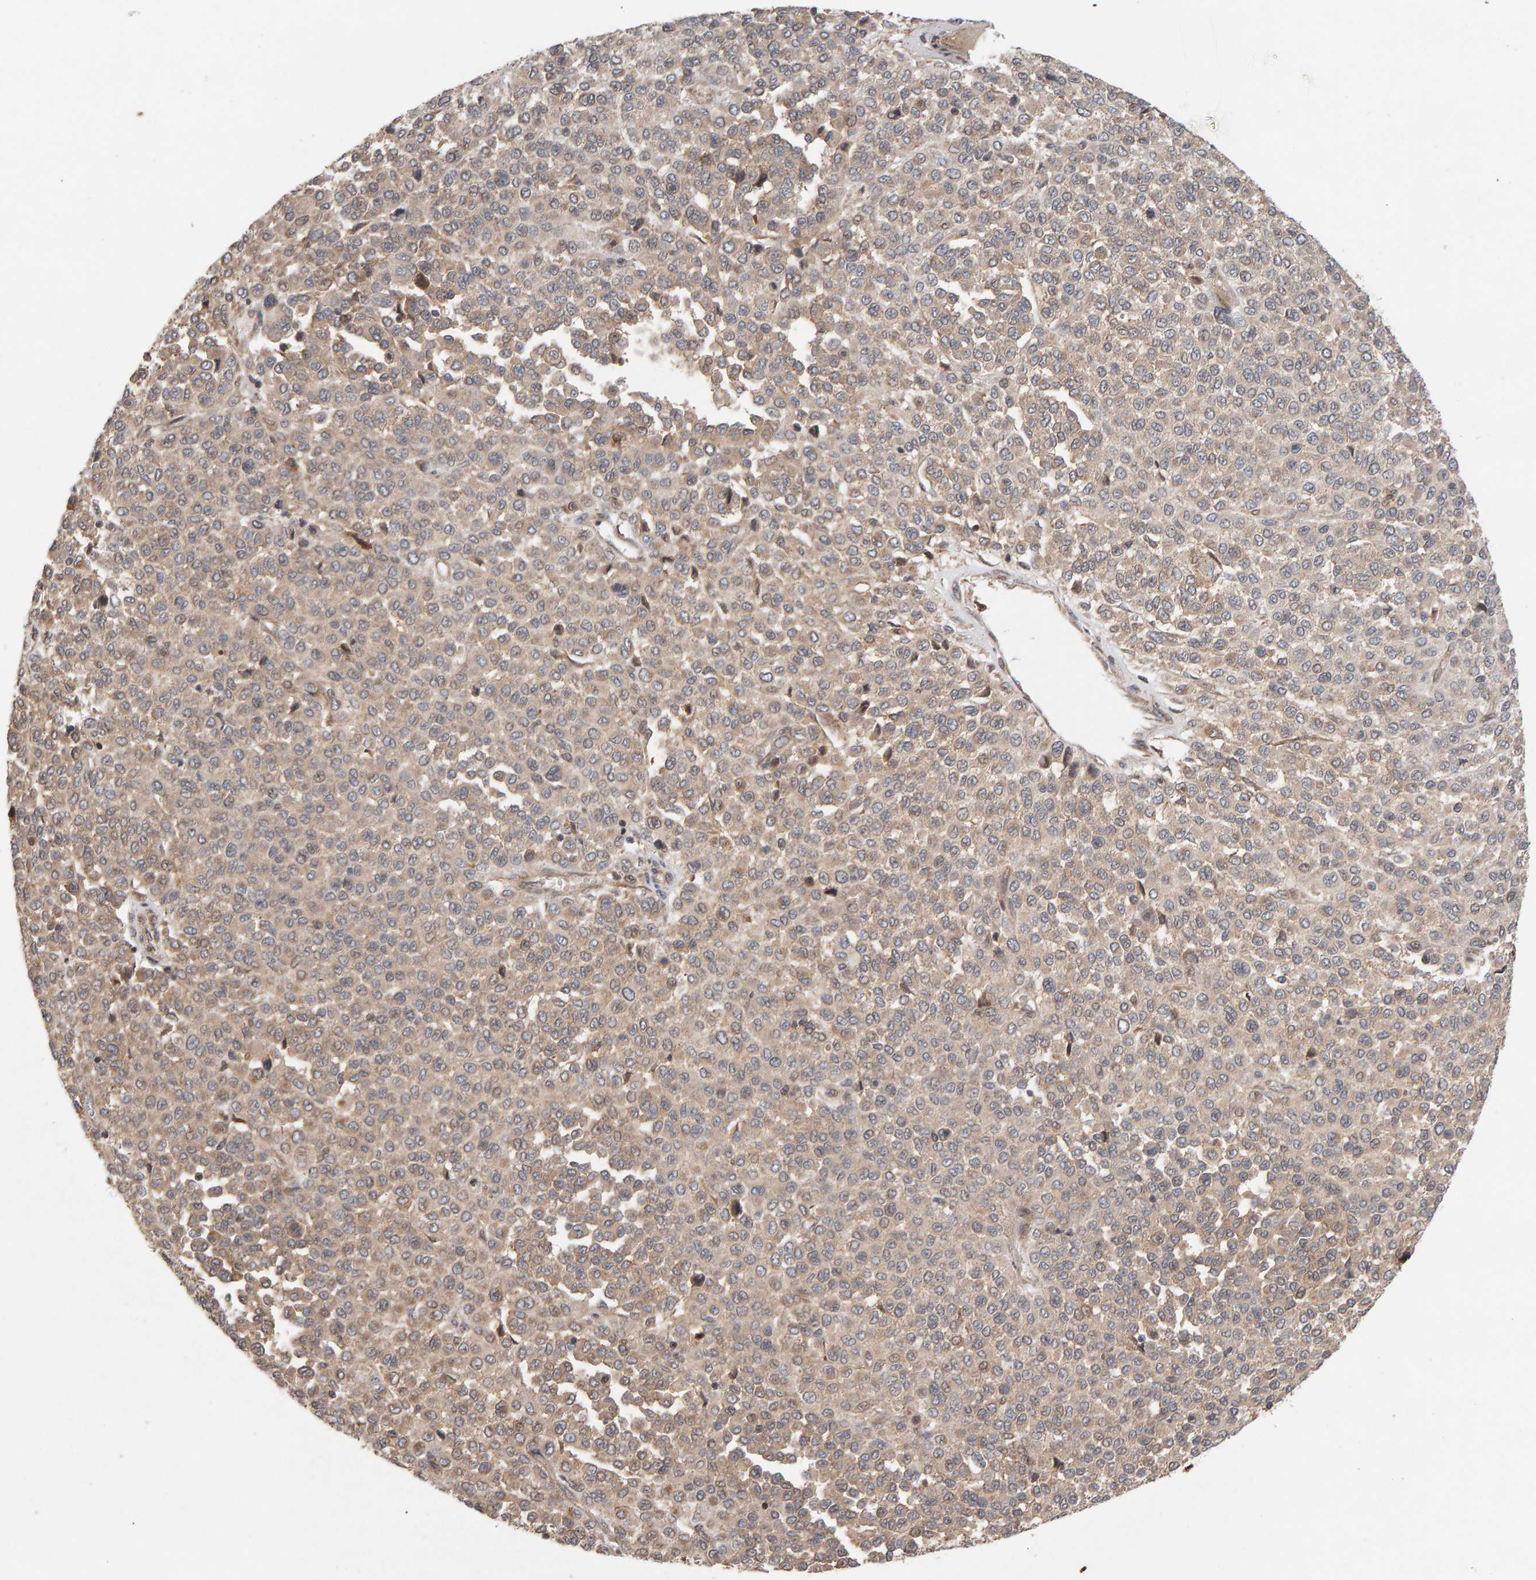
{"staining": {"intensity": "weak", "quantity": "25%-75%", "location": "cytoplasmic/membranous"}, "tissue": "melanoma", "cell_type": "Tumor cells", "image_type": "cancer", "snomed": [{"axis": "morphology", "description": "Malignant melanoma, Metastatic site"}, {"axis": "topography", "description": "Pancreas"}], "caption": "Protein expression analysis of human malignant melanoma (metastatic site) reveals weak cytoplasmic/membranous positivity in about 25%-75% of tumor cells.", "gene": "LZTS1", "patient": {"sex": "female", "age": 30}}